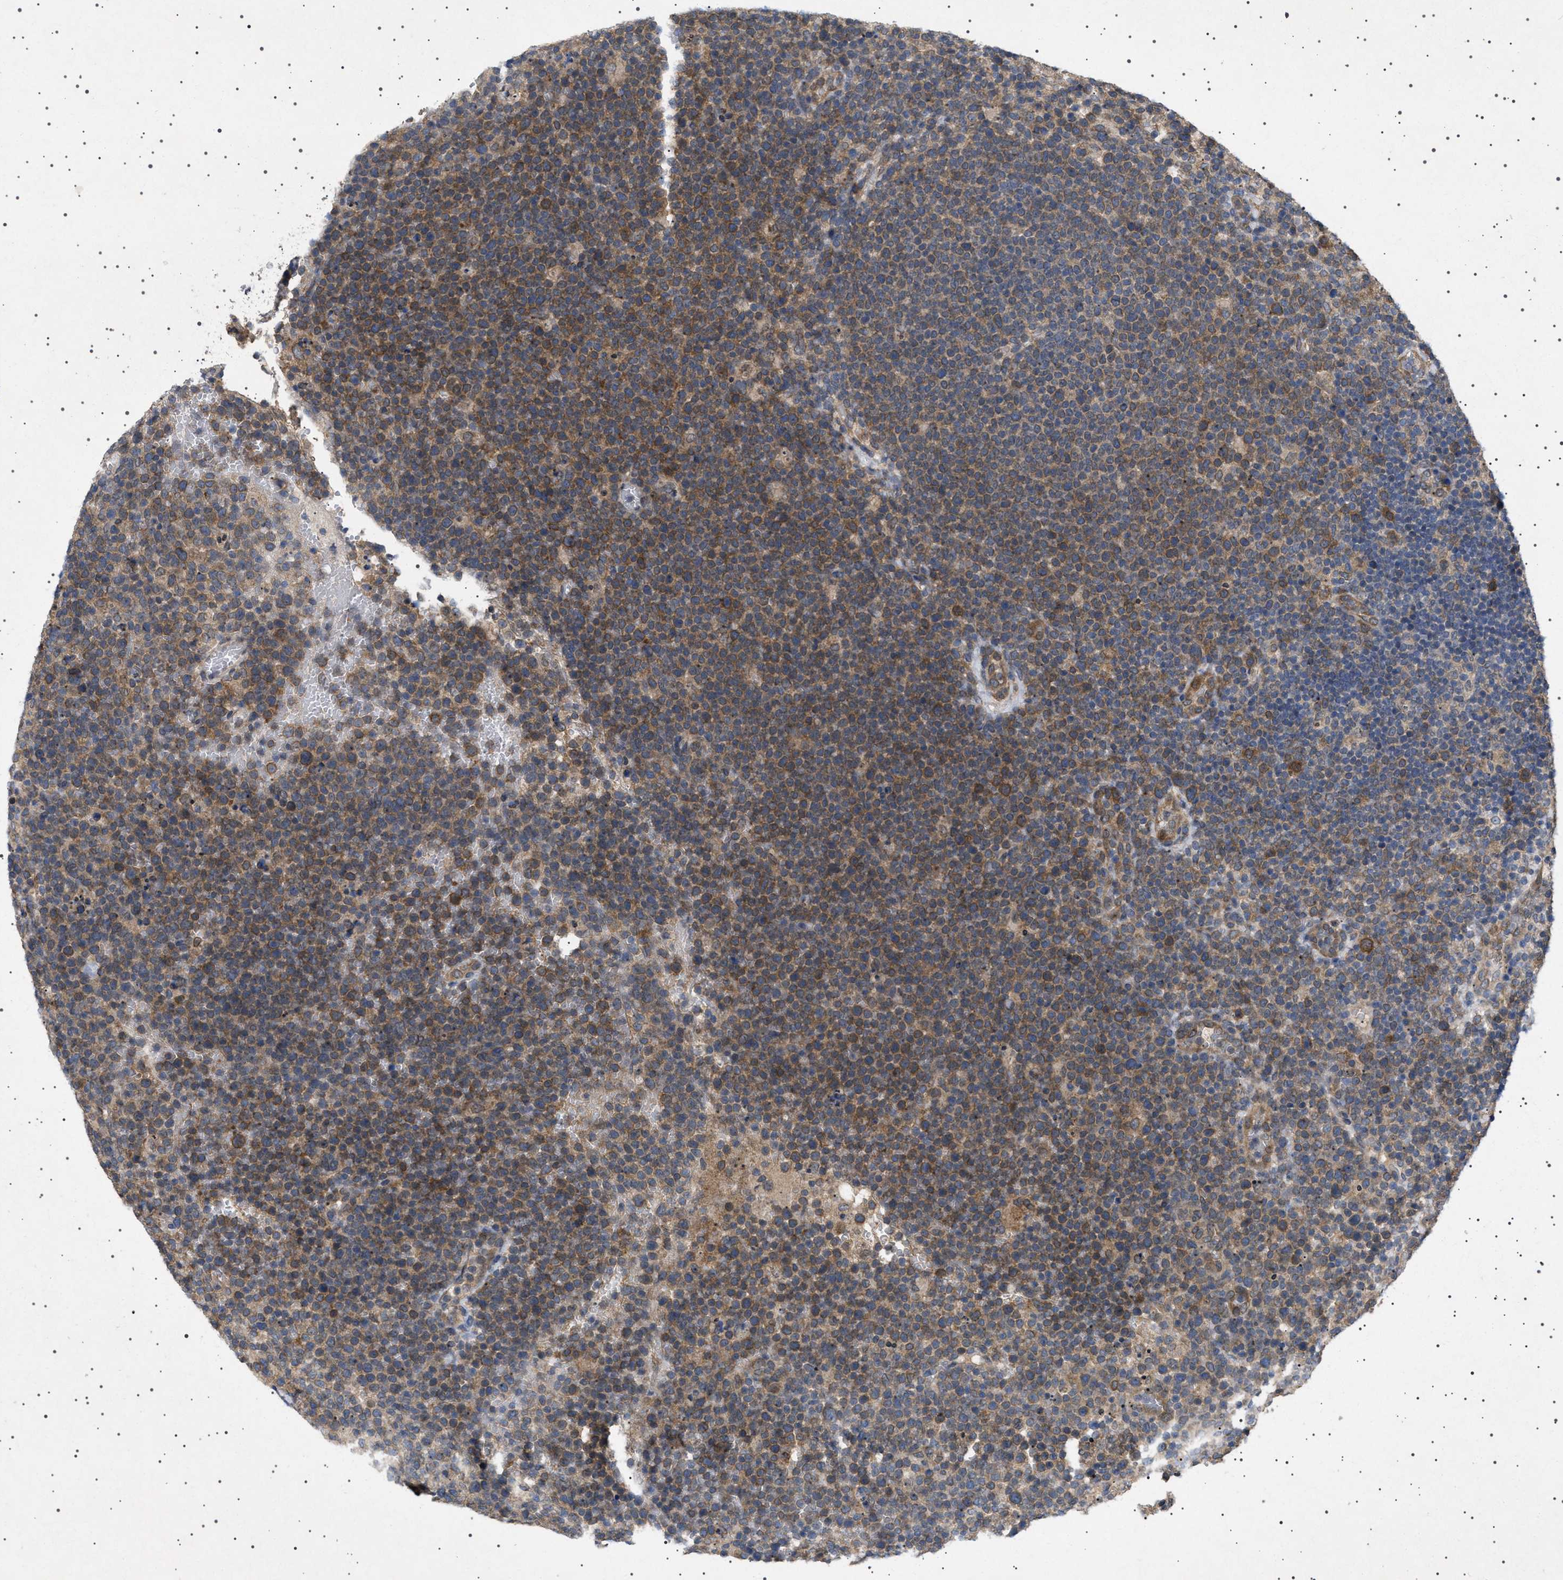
{"staining": {"intensity": "moderate", "quantity": ">75%", "location": "cytoplasmic/membranous,nuclear"}, "tissue": "lymphoma", "cell_type": "Tumor cells", "image_type": "cancer", "snomed": [{"axis": "morphology", "description": "Malignant lymphoma, non-Hodgkin's type, High grade"}, {"axis": "topography", "description": "Lymph node"}], "caption": "This is an image of immunohistochemistry (IHC) staining of high-grade malignant lymphoma, non-Hodgkin's type, which shows moderate expression in the cytoplasmic/membranous and nuclear of tumor cells.", "gene": "NUP93", "patient": {"sex": "male", "age": 61}}